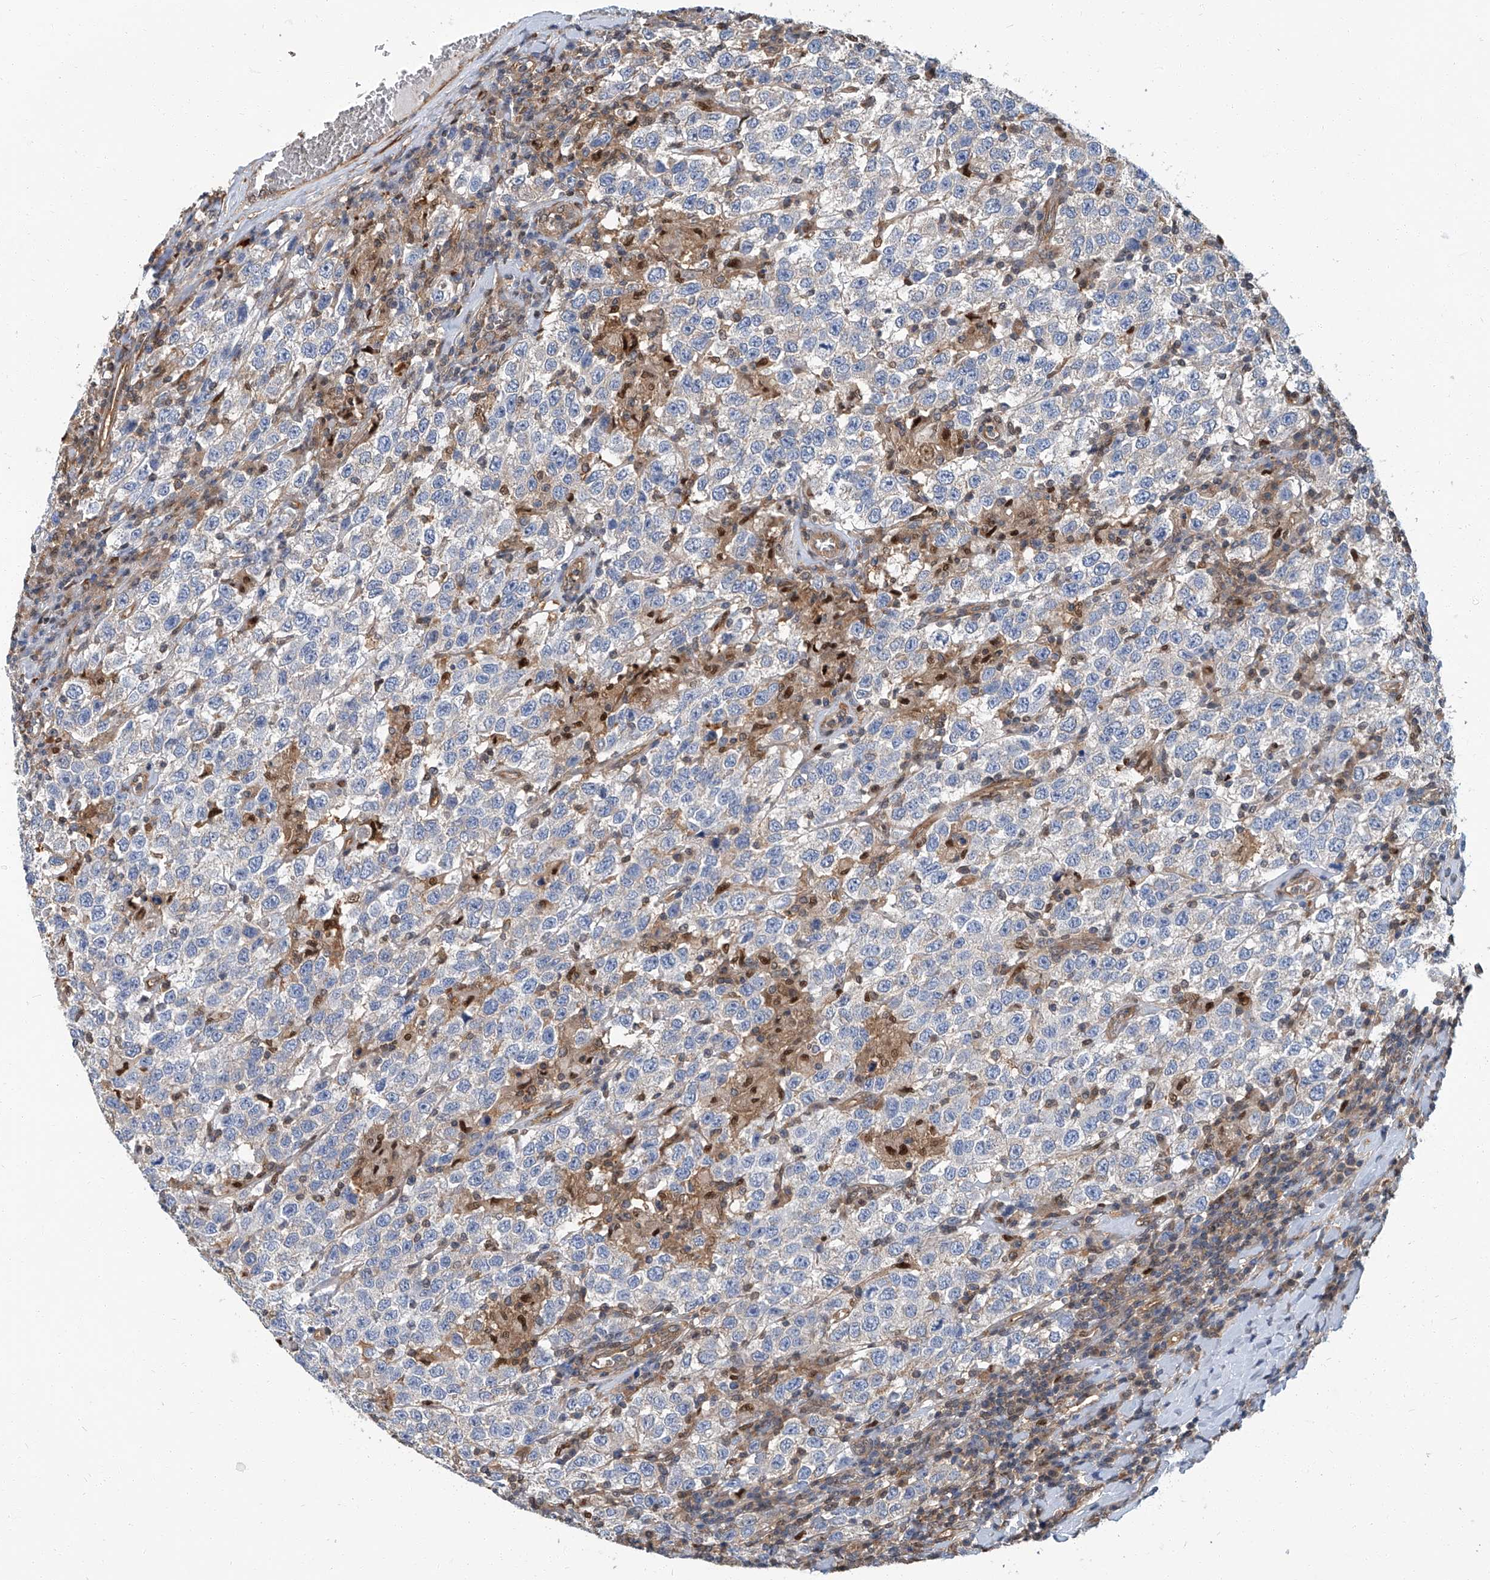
{"staining": {"intensity": "negative", "quantity": "none", "location": "none"}, "tissue": "testis cancer", "cell_type": "Tumor cells", "image_type": "cancer", "snomed": [{"axis": "morphology", "description": "Seminoma, NOS"}, {"axis": "topography", "description": "Testis"}], "caption": "High magnification brightfield microscopy of testis seminoma stained with DAB (brown) and counterstained with hematoxylin (blue): tumor cells show no significant staining.", "gene": "PSMB10", "patient": {"sex": "male", "age": 41}}